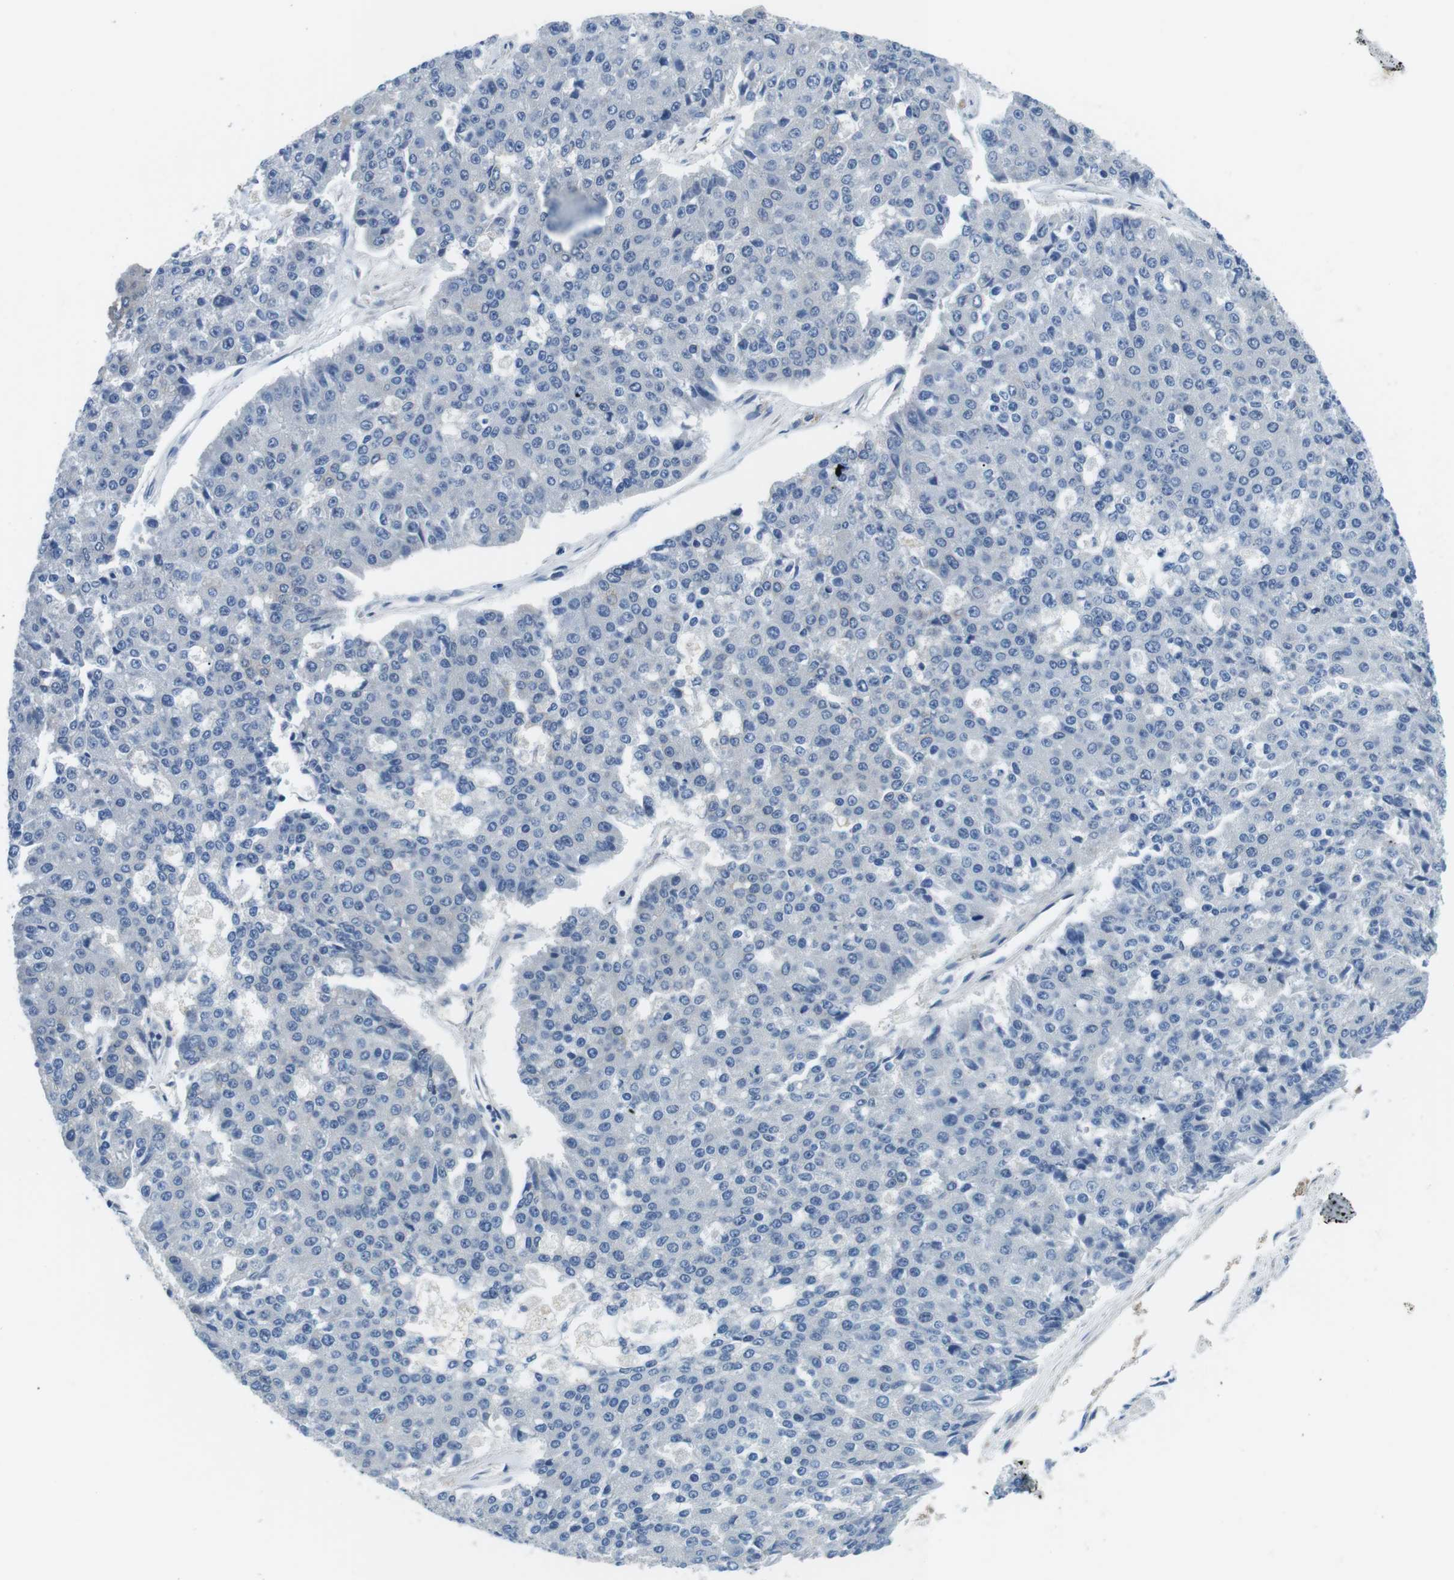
{"staining": {"intensity": "negative", "quantity": "none", "location": "none"}, "tissue": "pancreatic cancer", "cell_type": "Tumor cells", "image_type": "cancer", "snomed": [{"axis": "morphology", "description": "Adenocarcinoma, NOS"}, {"axis": "topography", "description": "Pancreas"}], "caption": "IHC of pancreatic cancer (adenocarcinoma) reveals no expression in tumor cells.", "gene": "WSCD1", "patient": {"sex": "male", "age": 50}}